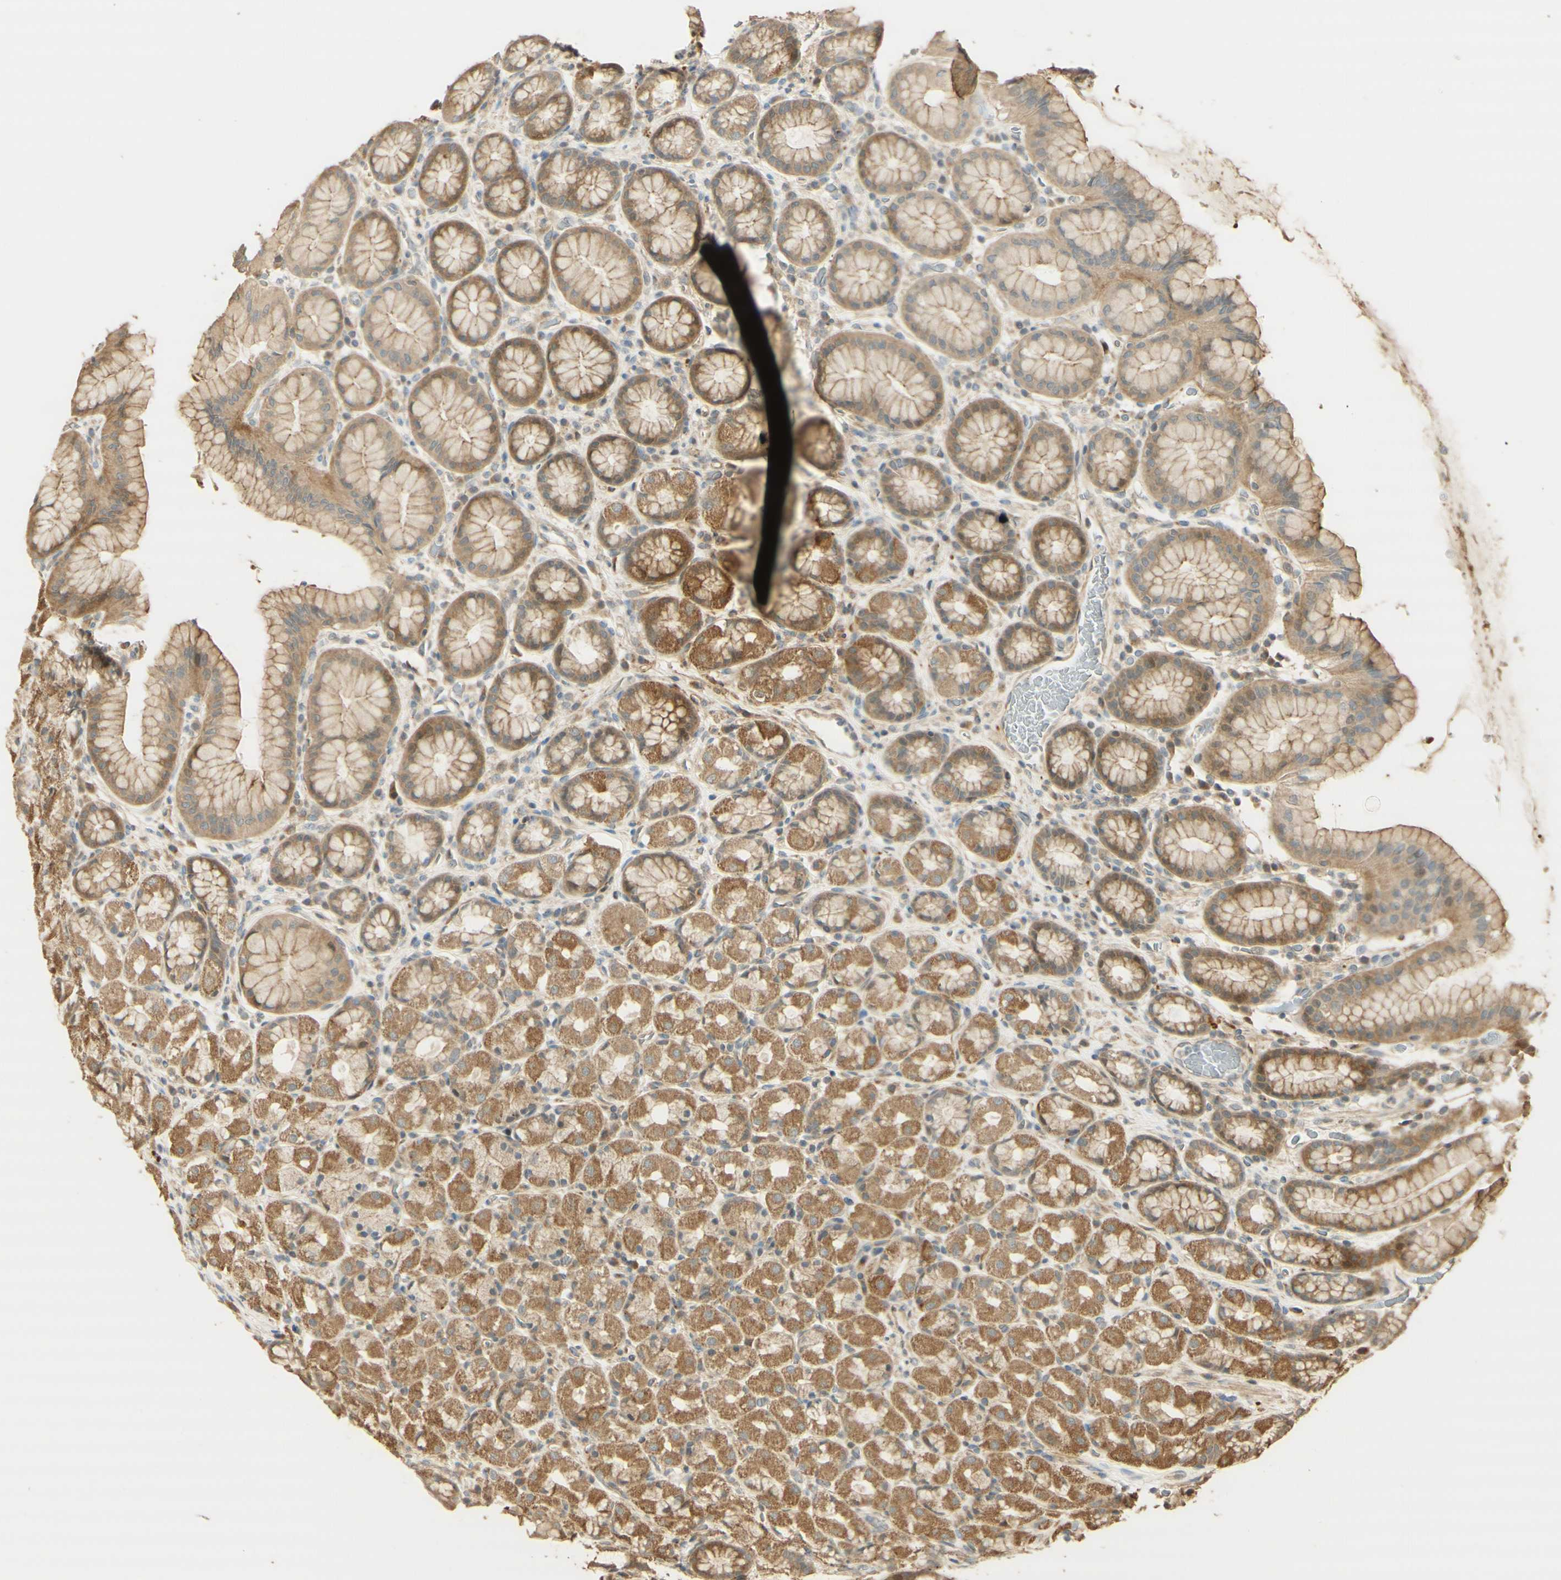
{"staining": {"intensity": "weak", "quantity": ">75%", "location": "cytoplasmic/membranous"}, "tissue": "stomach", "cell_type": "Glandular cells", "image_type": "normal", "snomed": [{"axis": "morphology", "description": "Normal tissue, NOS"}, {"axis": "topography", "description": "Stomach, upper"}], "caption": "Immunohistochemistry (DAB) staining of benign human stomach shows weak cytoplasmic/membranous protein positivity in about >75% of glandular cells. The staining was performed using DAB (3,3'-diaminobenzidine) to visualize the protein expression in brown, while the nuclei were stained in blue with hematoxylin (Magnification: 20x).", "gene": "AGER", "patient": {"sex": "male", "age": 68}}